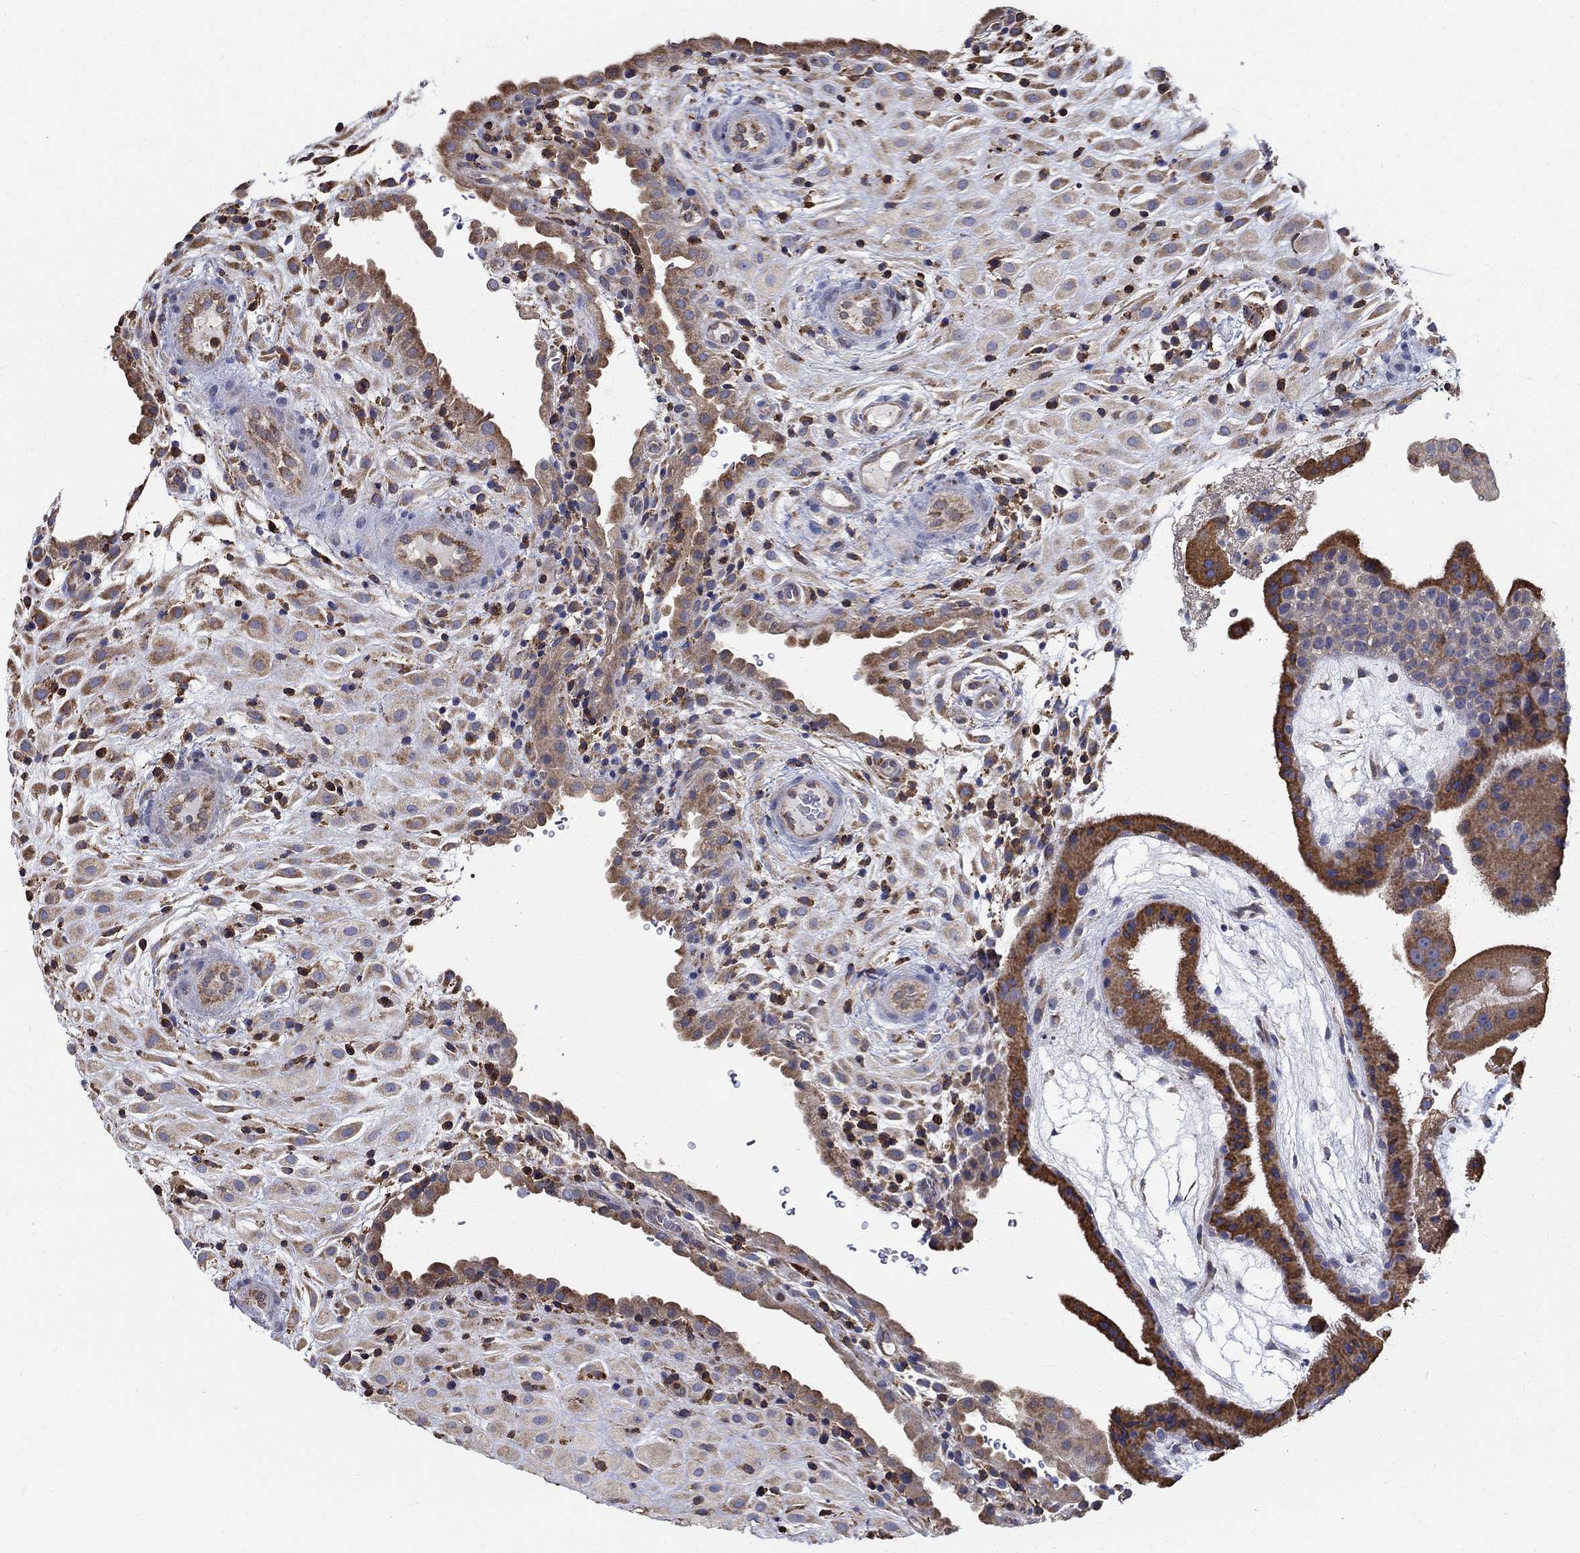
{"staining": {"intensity": "weak", "quantity": "25%-75%", "location": "cytoplasmic/membranous"}, "tissue": "placenta", "cell_type": "Decidual cells", "image_type": "normal", "snomed": [{"axis": "morphology", "description": "Normal tissue, NOS"}, {"axis": "topography", "description": "Placenta"}], "caption": "Protein staining exhibits weak cytoplasmic/membranous expression in approximately 25%-75% of decidual cells in unremarkable placenta.", "gene": "AGAP2", "patient": {"sex": "female", "age": 19}}